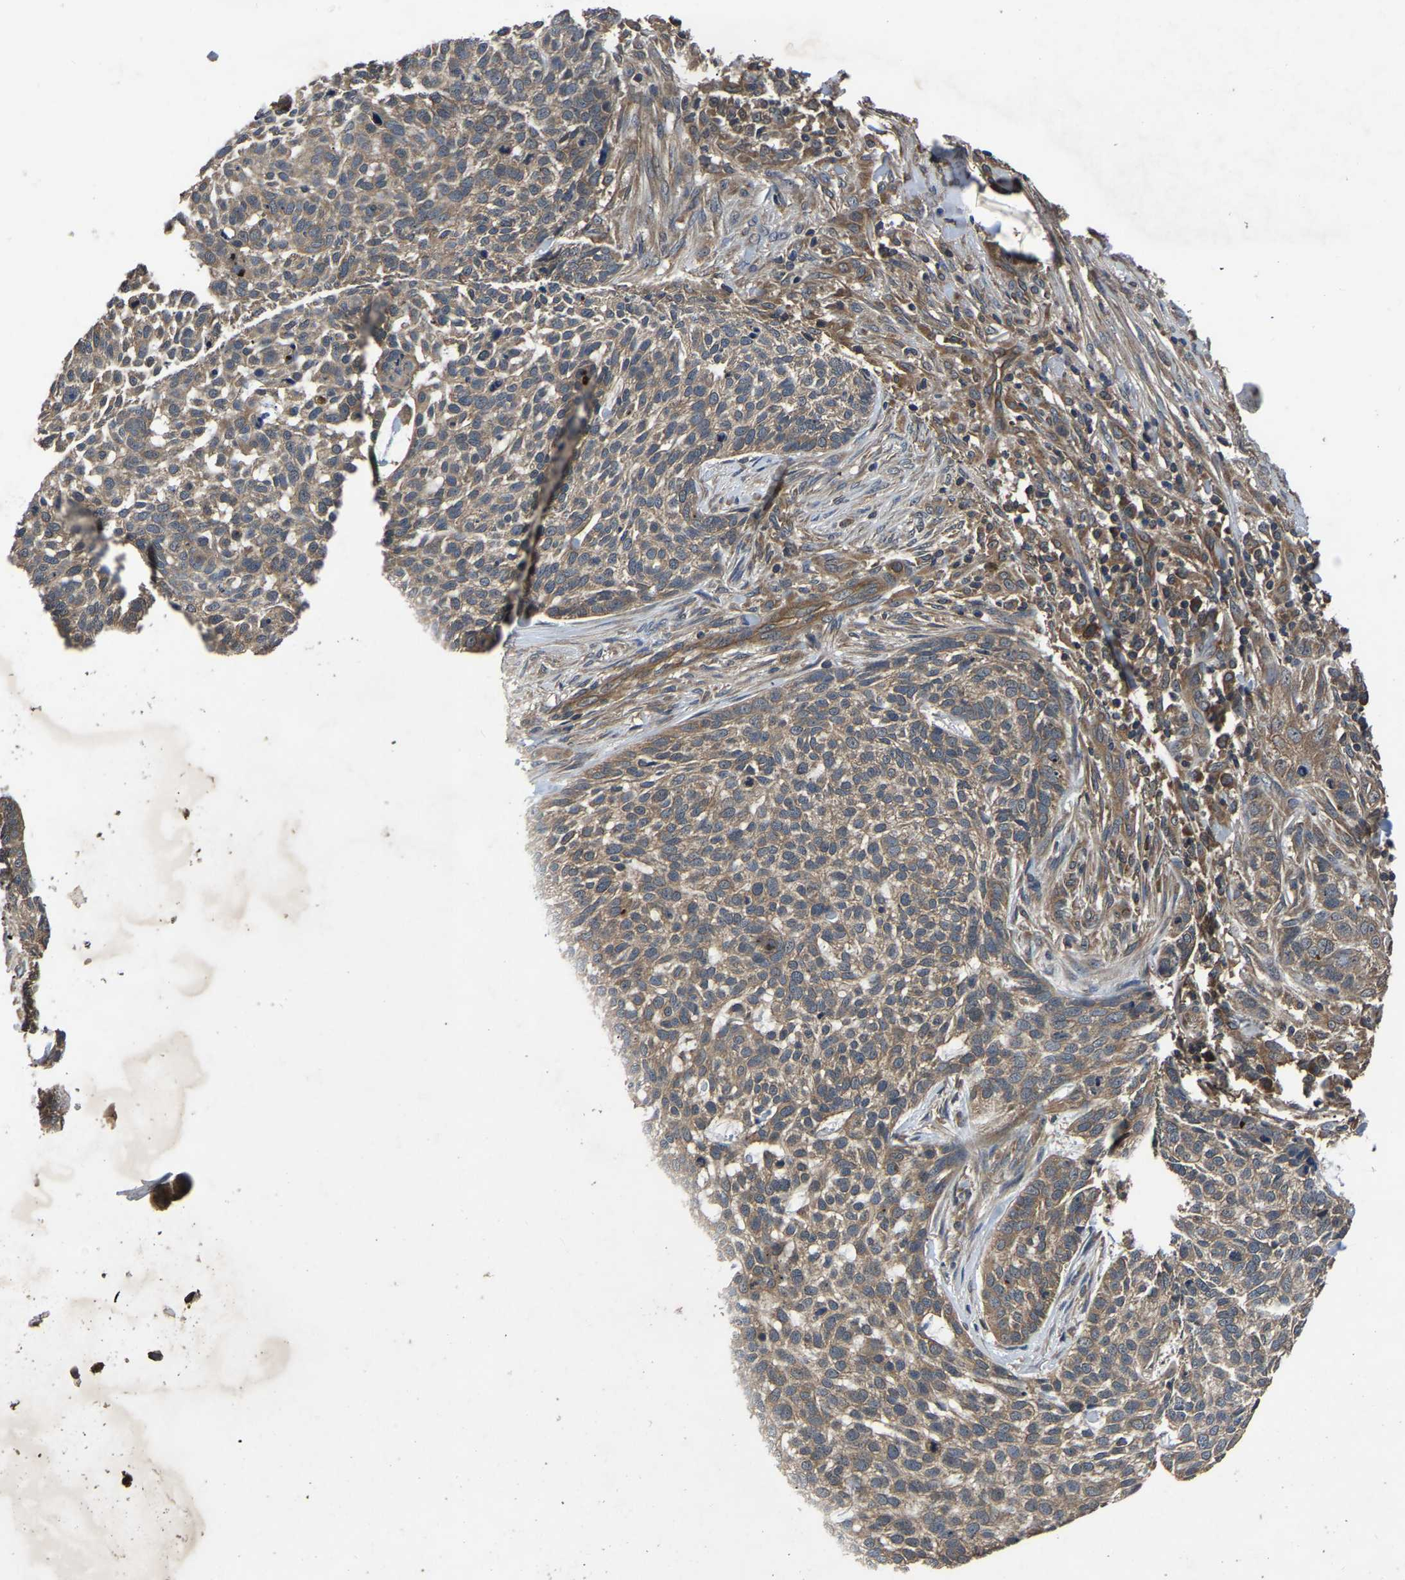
{"staining": {"intensity": "moderate", "quantity": ">75%", "location": "cytoplasmic/membranous"}, "tissue": "skin cancer", "cell_type": "Tumor cells", "image_type": "cancer", "snomed": [{"axis": "morphology", "description": "Basal cell carcinoma"}, {"axis": "topography", "description": "Skin"}], "caption": "The micrograph shows immunohistochemical staining of skin basal cell carcinoma. There is moderate cytoplasmic/membranous positivity is appreciated in about >75% of tumor cells.", "gene": "CRYZL1", "patient": {"sex": "female", "age": 64}}